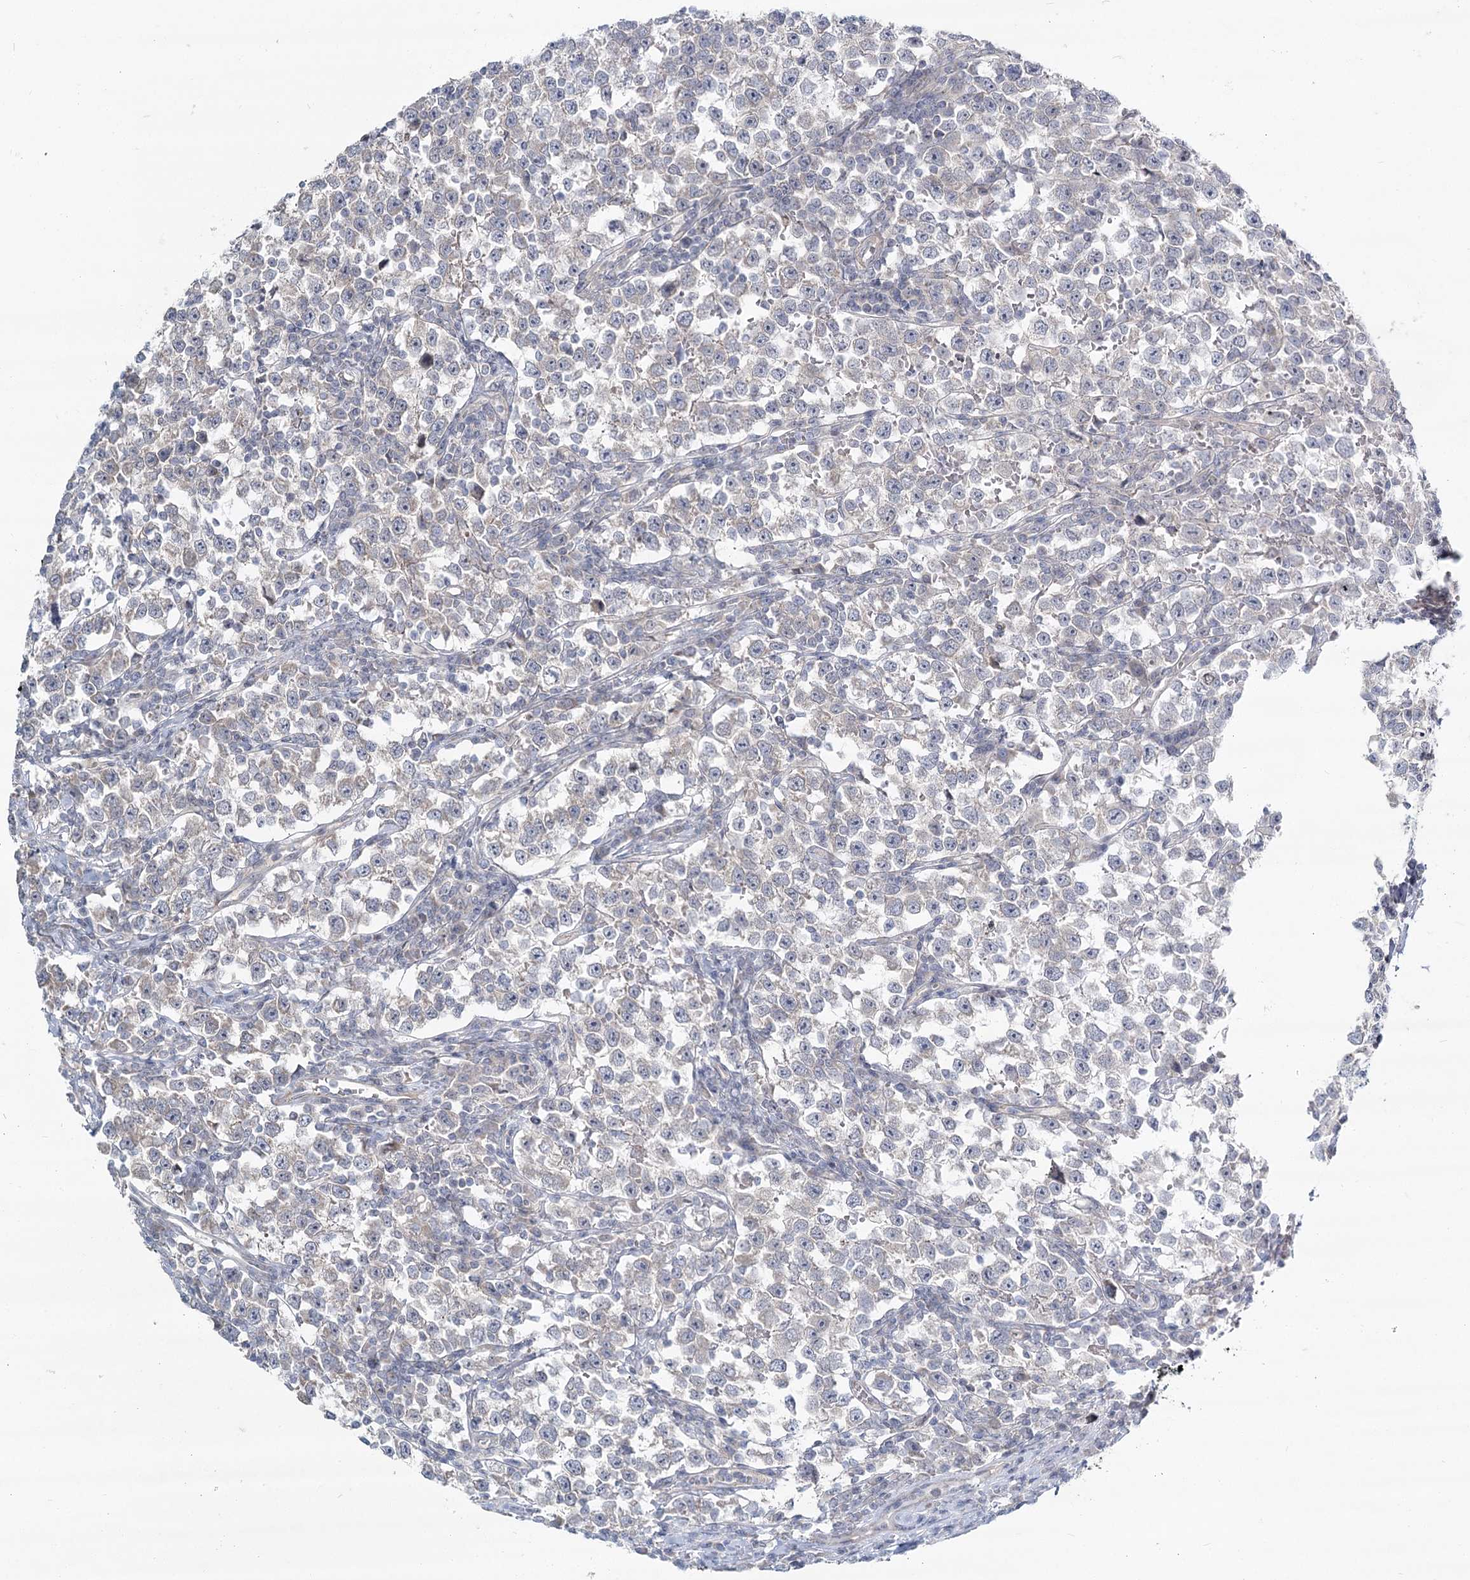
{"staining": {"intensity": "negative", "quantity": "none", "location": "none"}, "tissue": "testis cancer", "cell_type": "Tumor cells", "image_type": "cancer", "snomed": [{"axis": "morphology", "description": "Normal tissue, NOS"}, {"axis": "morphology", "description": "Seminoma, NOS"}, {"axis": "topography", "description": "Testis"}], "caption": "Protein analysis of seminoma (testis) shows no significant staining in tumor cells.", "gene": "SPINK13", "patient": {"sex": "male", "age": 43}}